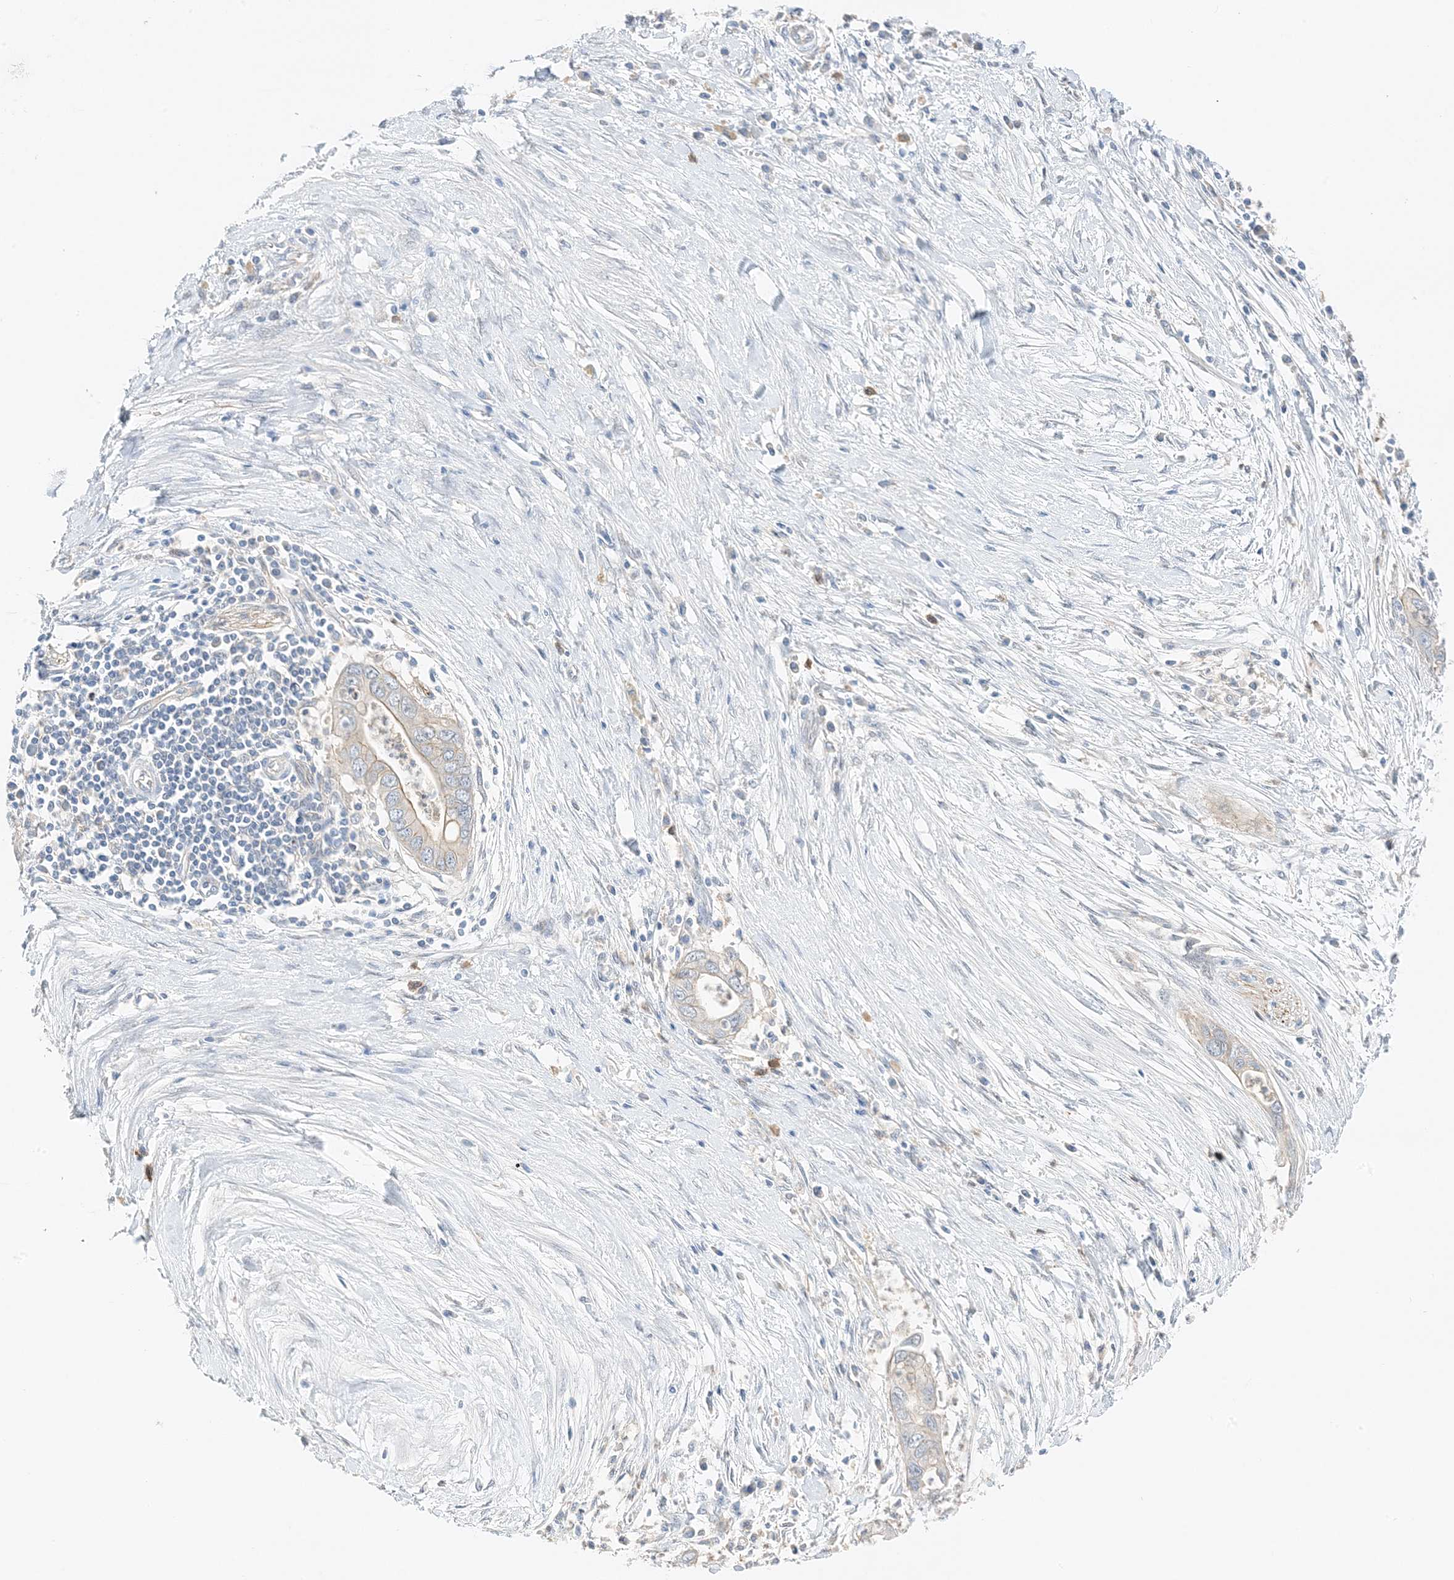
{"staining": {"intensity": "weak", "quantity": "<25%", "location": "cytoplasmic/membranous"}, "tissue": "pancreatic cancer", "cell_type": "Tumor cells", "image_type": "cancer", "snomed": [{"axis": "morphology", "description": "Adenocarcinoma, NOS"}, {"axis": "topography", "description": "Pancreas"}], "caption": "Tumor cells show no significant staining in adenocarcinoma (pancreatic).", "gene": "KIFBP", "patient": {"sex": "male", "age": 75}}